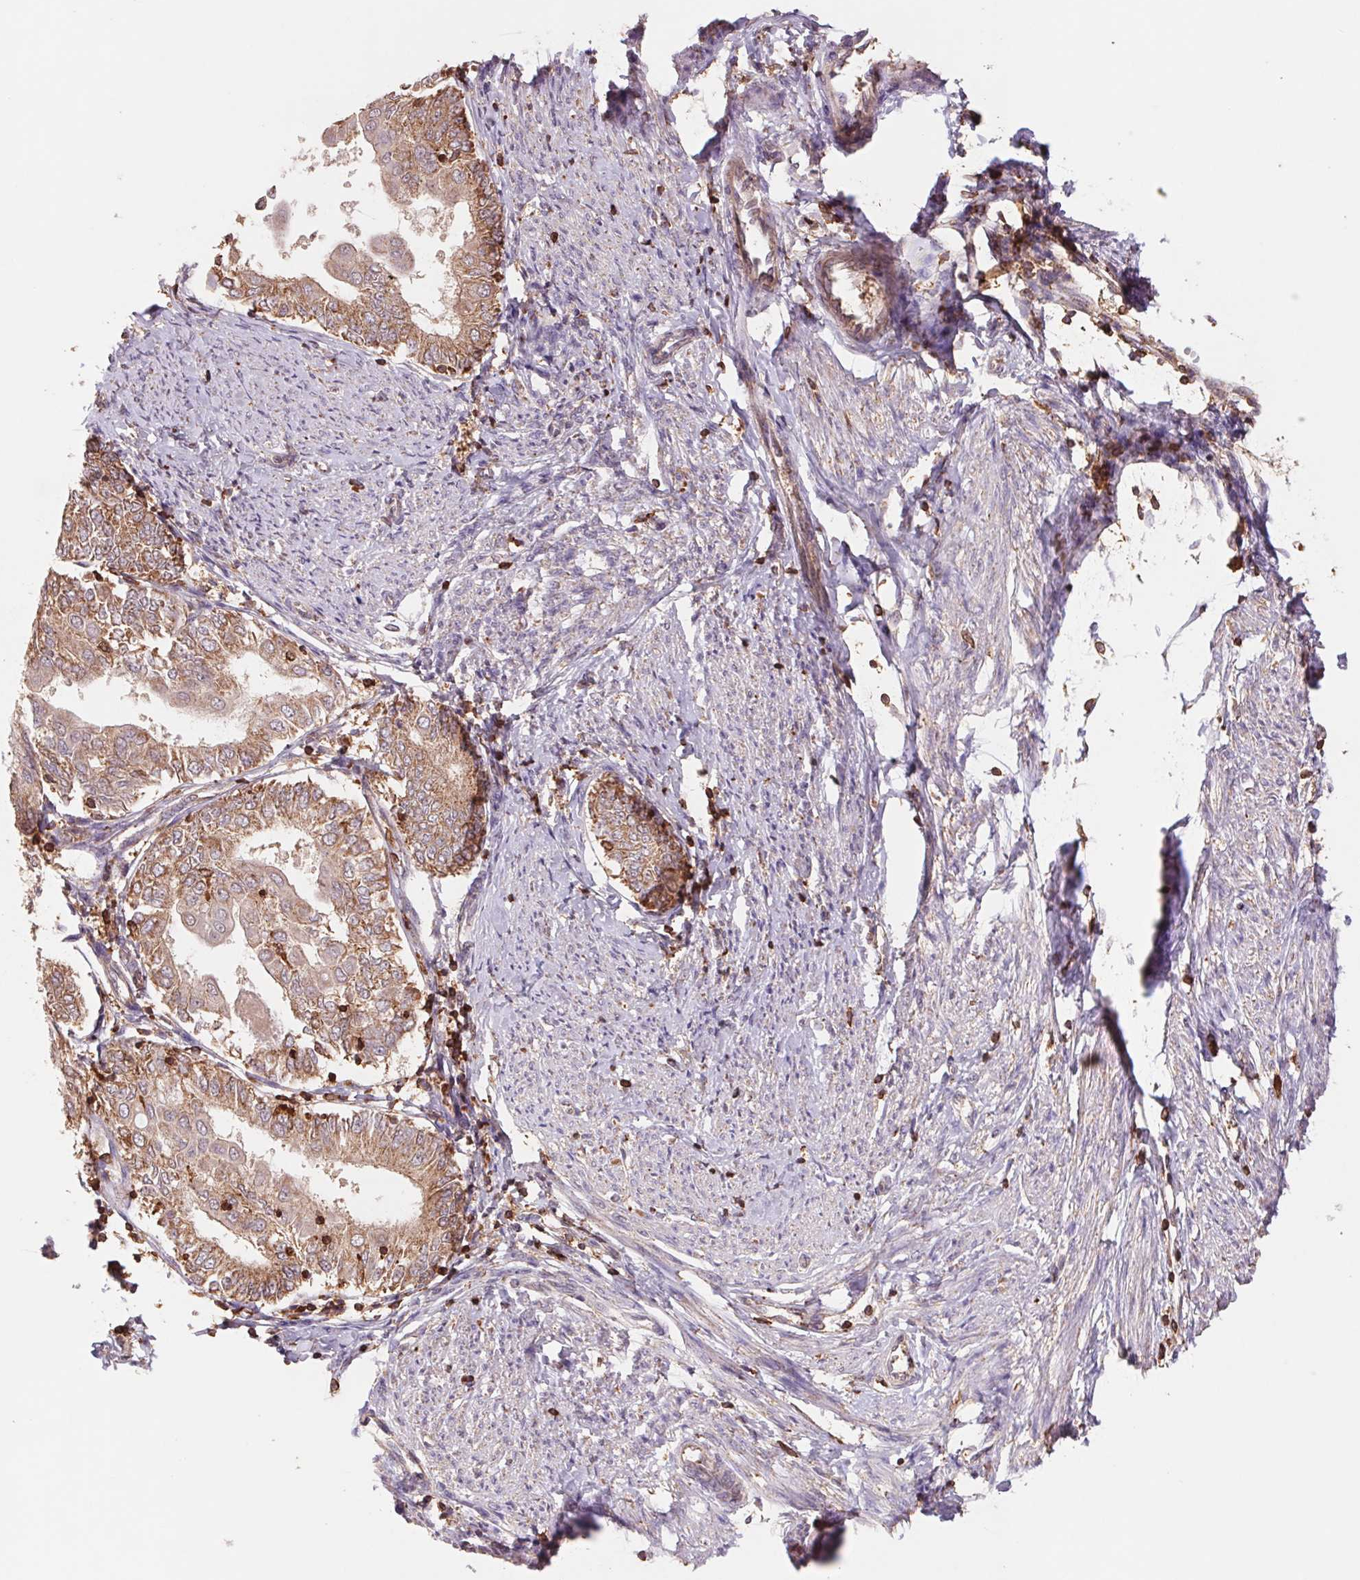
{"staining": {"intensity": "moderate", "quantity": ">75%", "location": "cytoplasmic/membranous"}, "tissue": "endometrial cancer", "cell_type": "Tumor cells", "image_type": "cancer", "snomed": [{"axis": "morphology", "description": "Adenocarcinoma, NOS"}, {"axis": "topography", "description": "Endometrium"}], "caption": "Brown immunohistochemical staining in human adenocarcinoma (endometrial) reveals moderate cytoplasmic/membranous positivity in approximately >75% of tumor cells.", "gene": "URM1", "patient": {"sex": "female", "age": 68}}